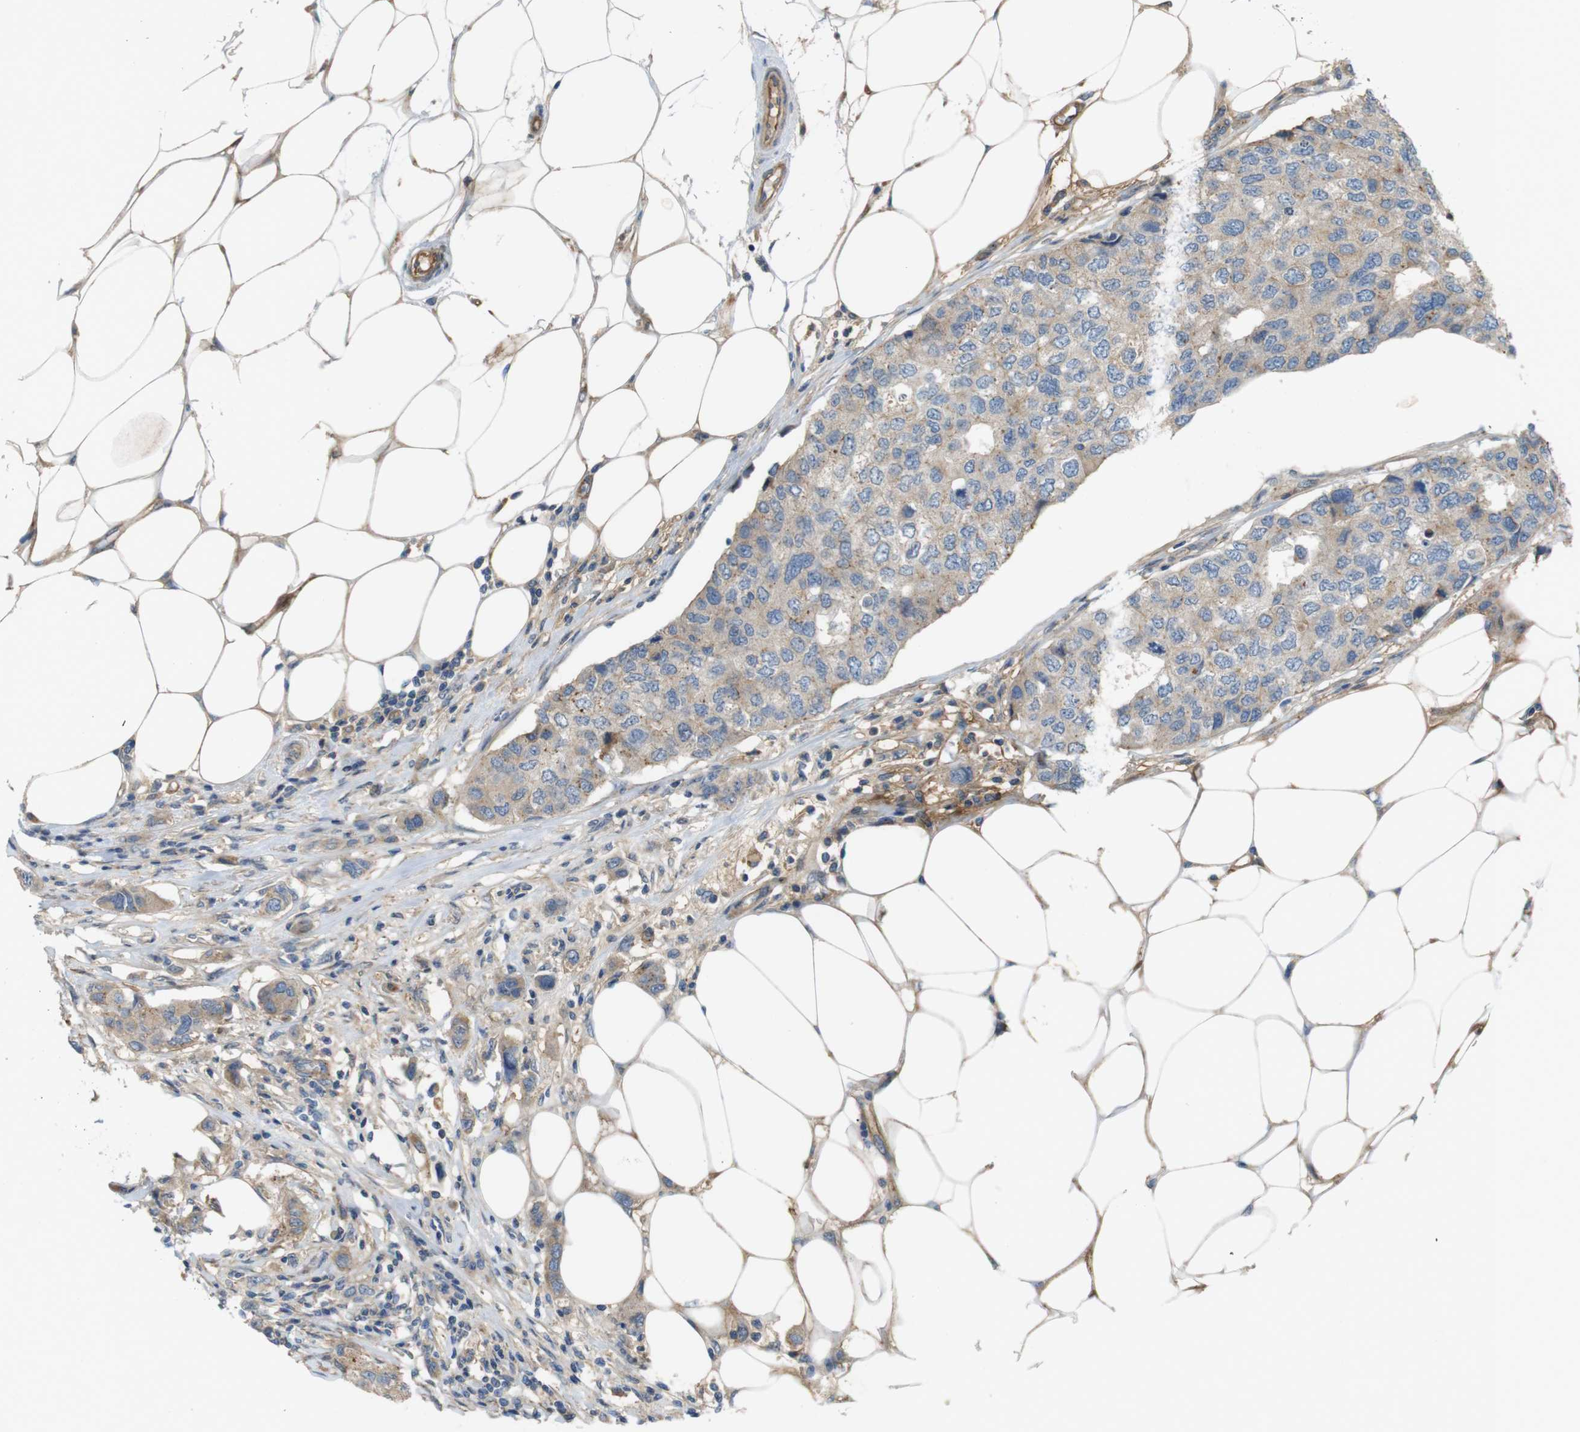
{"staining": {"intensity": "weak", "quantity": ">75%", "location": "cytoplasmic/membranous"}, "tissue": "breast cancer", "cell_type": "Tumor cells", "image_type": "cancer", "snomed": [{"axis": "morphology", "description": "Duct carcinoma"}, {"axis": "topography", "description": "Breast"}], "caption": "Brown immunohistochemical staining in breast intraductal carcinoma reveals weak cytoplasmic/membranous expression in approximately >75% of tumor cells. The protein is shown in brown color, while the nuclei are stained blue.", "gene": "BVES", "patient": {"sex": "female", "age": 50}}